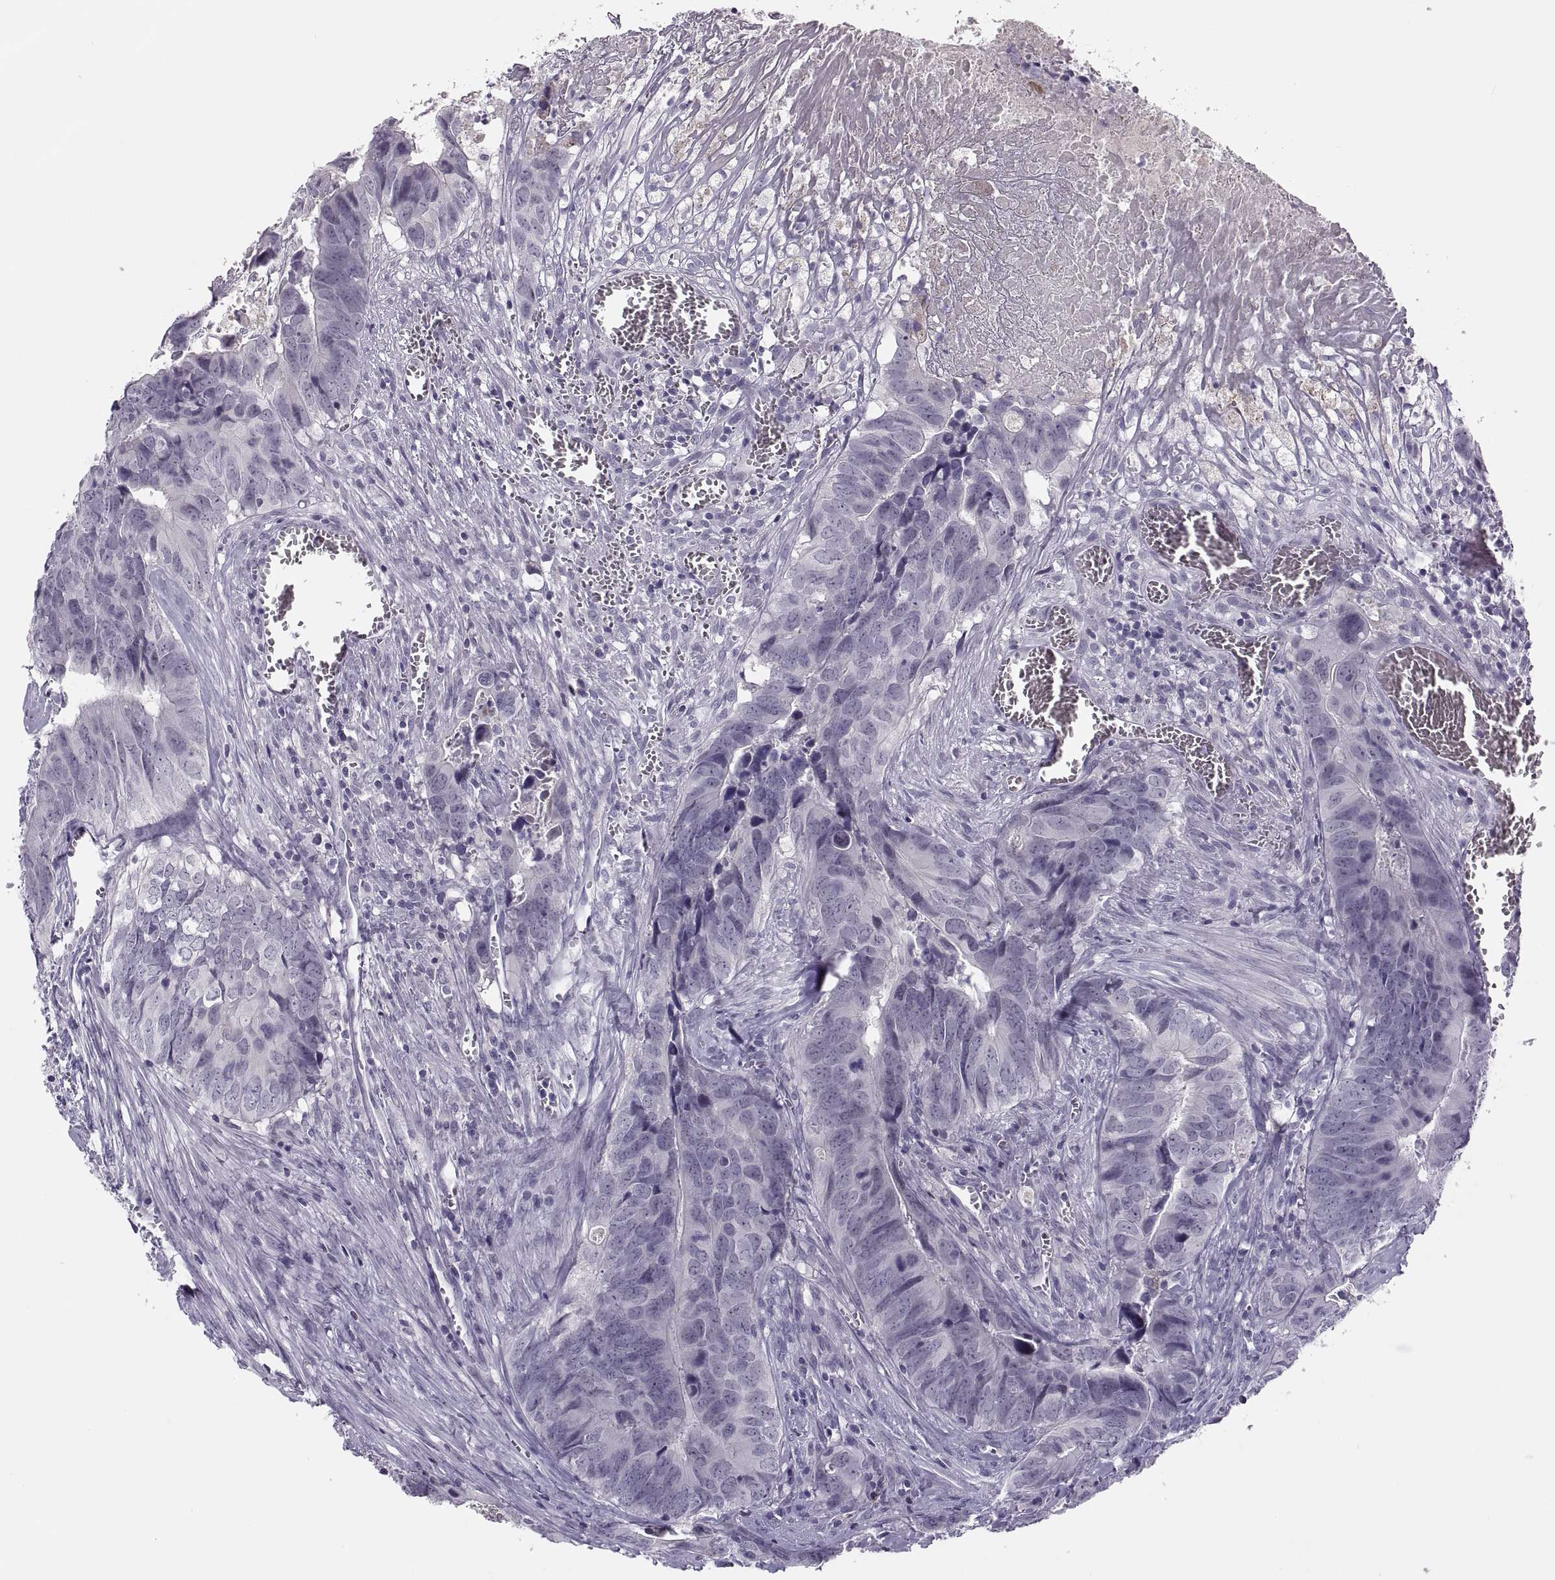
{"staining": {"intensity": "negative", "quantity": "none", "location": "none"}, "tissue": "colorectal cancer", "cell_type": "Tumor cells", "image_type": "cancer", "snomed": [{"axis": "morphology", "description": "Adenocarcinoma, NOS"}, {"axis": "topography", "description": "Colon"}], "caption": "This is an IHC histopathology image of human colorectal cancer (adenocarcinoma). There is no staining in tumor cells.", "gene": "CHCT1", "patient": {"sex": "female", "age": 82}}